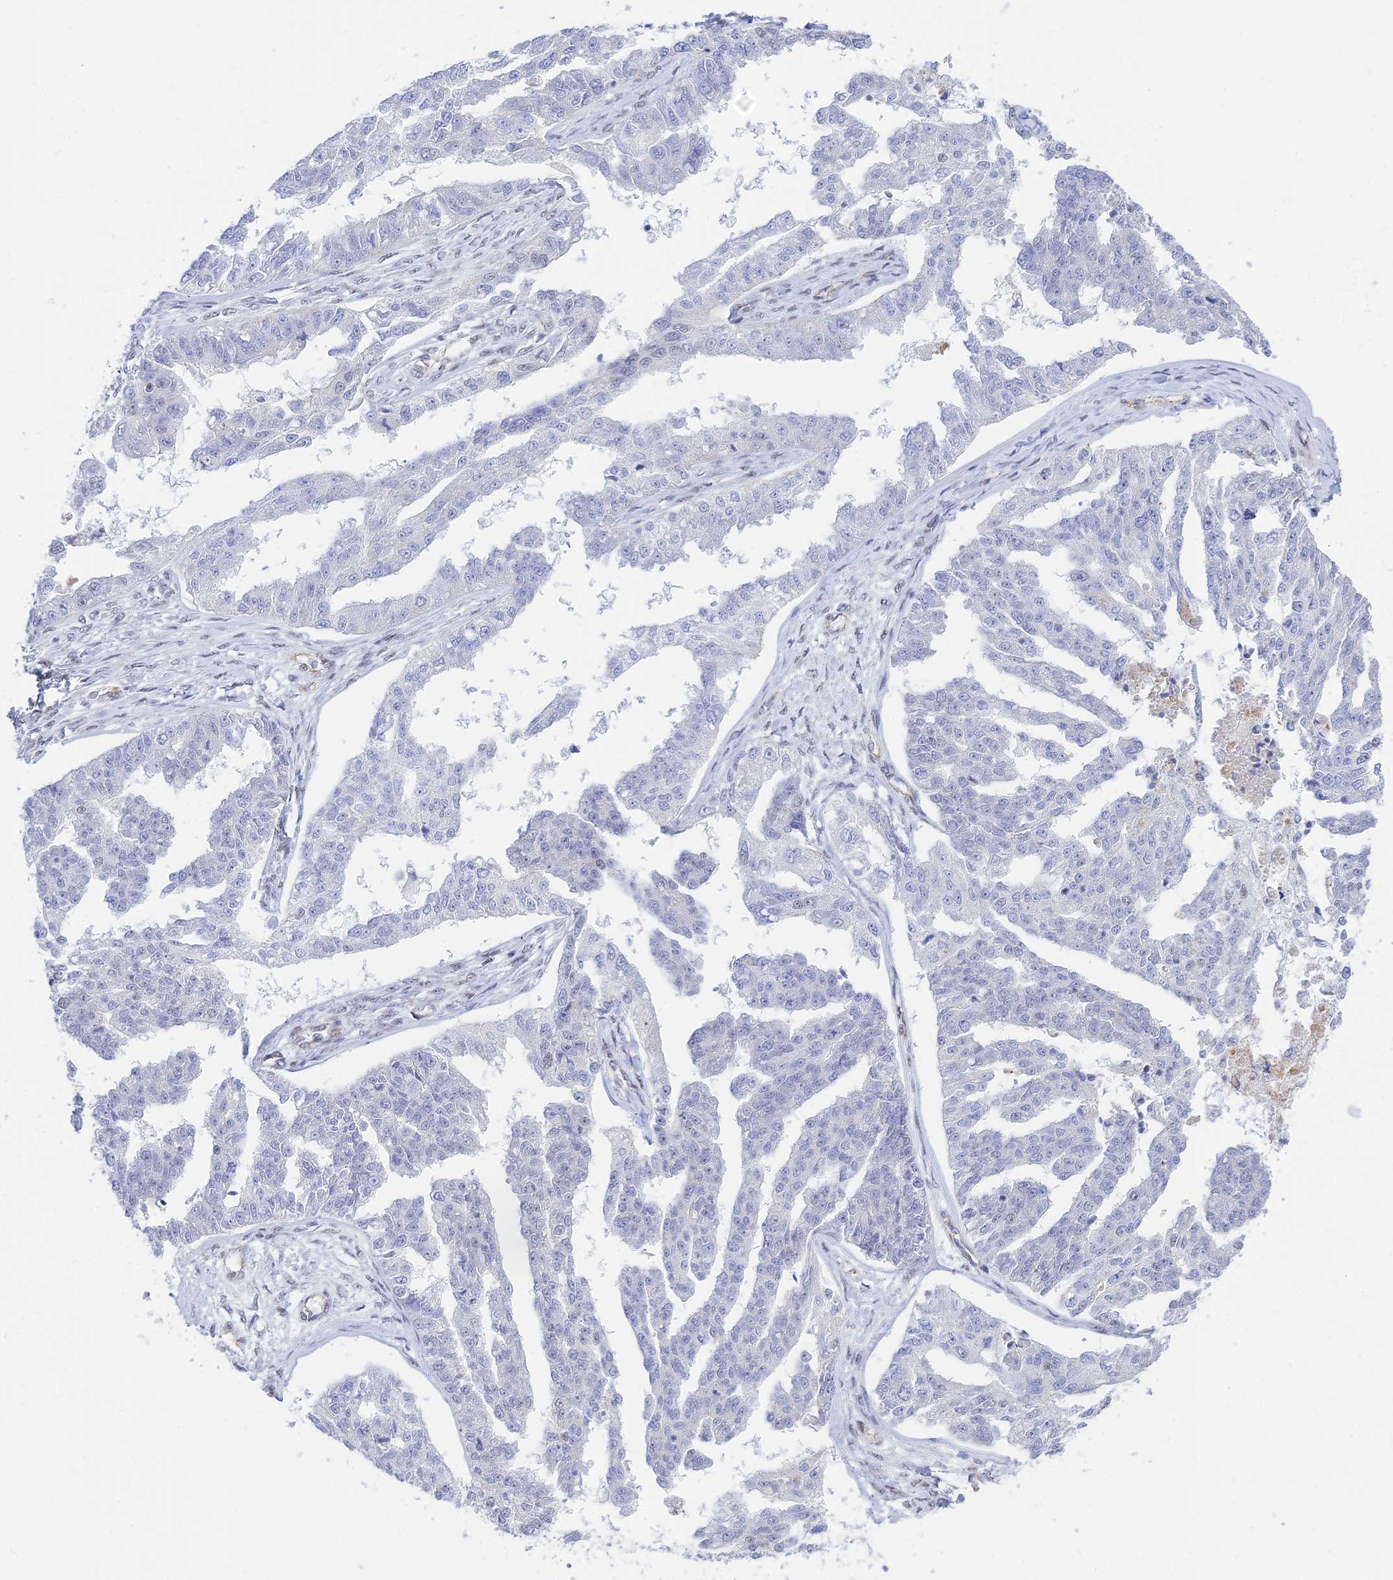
{"staining": {"intensity": "negative", "quantity": "none", "location": "none"}, "tissue": "ovarian cancer", "cell_type": "Tumor cells", "image_type": "cancer", "snomed": [{"axis": "morphology", "description": "Cystadenocarcinoma, serous, NOS"}, {"axis": "topography", "description": "Ovary"}], "caption": "The photomicrograph demonstrates no staining of tumor cells in serous cystadenocarcinoma (ovarian).", "gene": "CFAP92", "patient": {"sex": "female", "age": 58}}